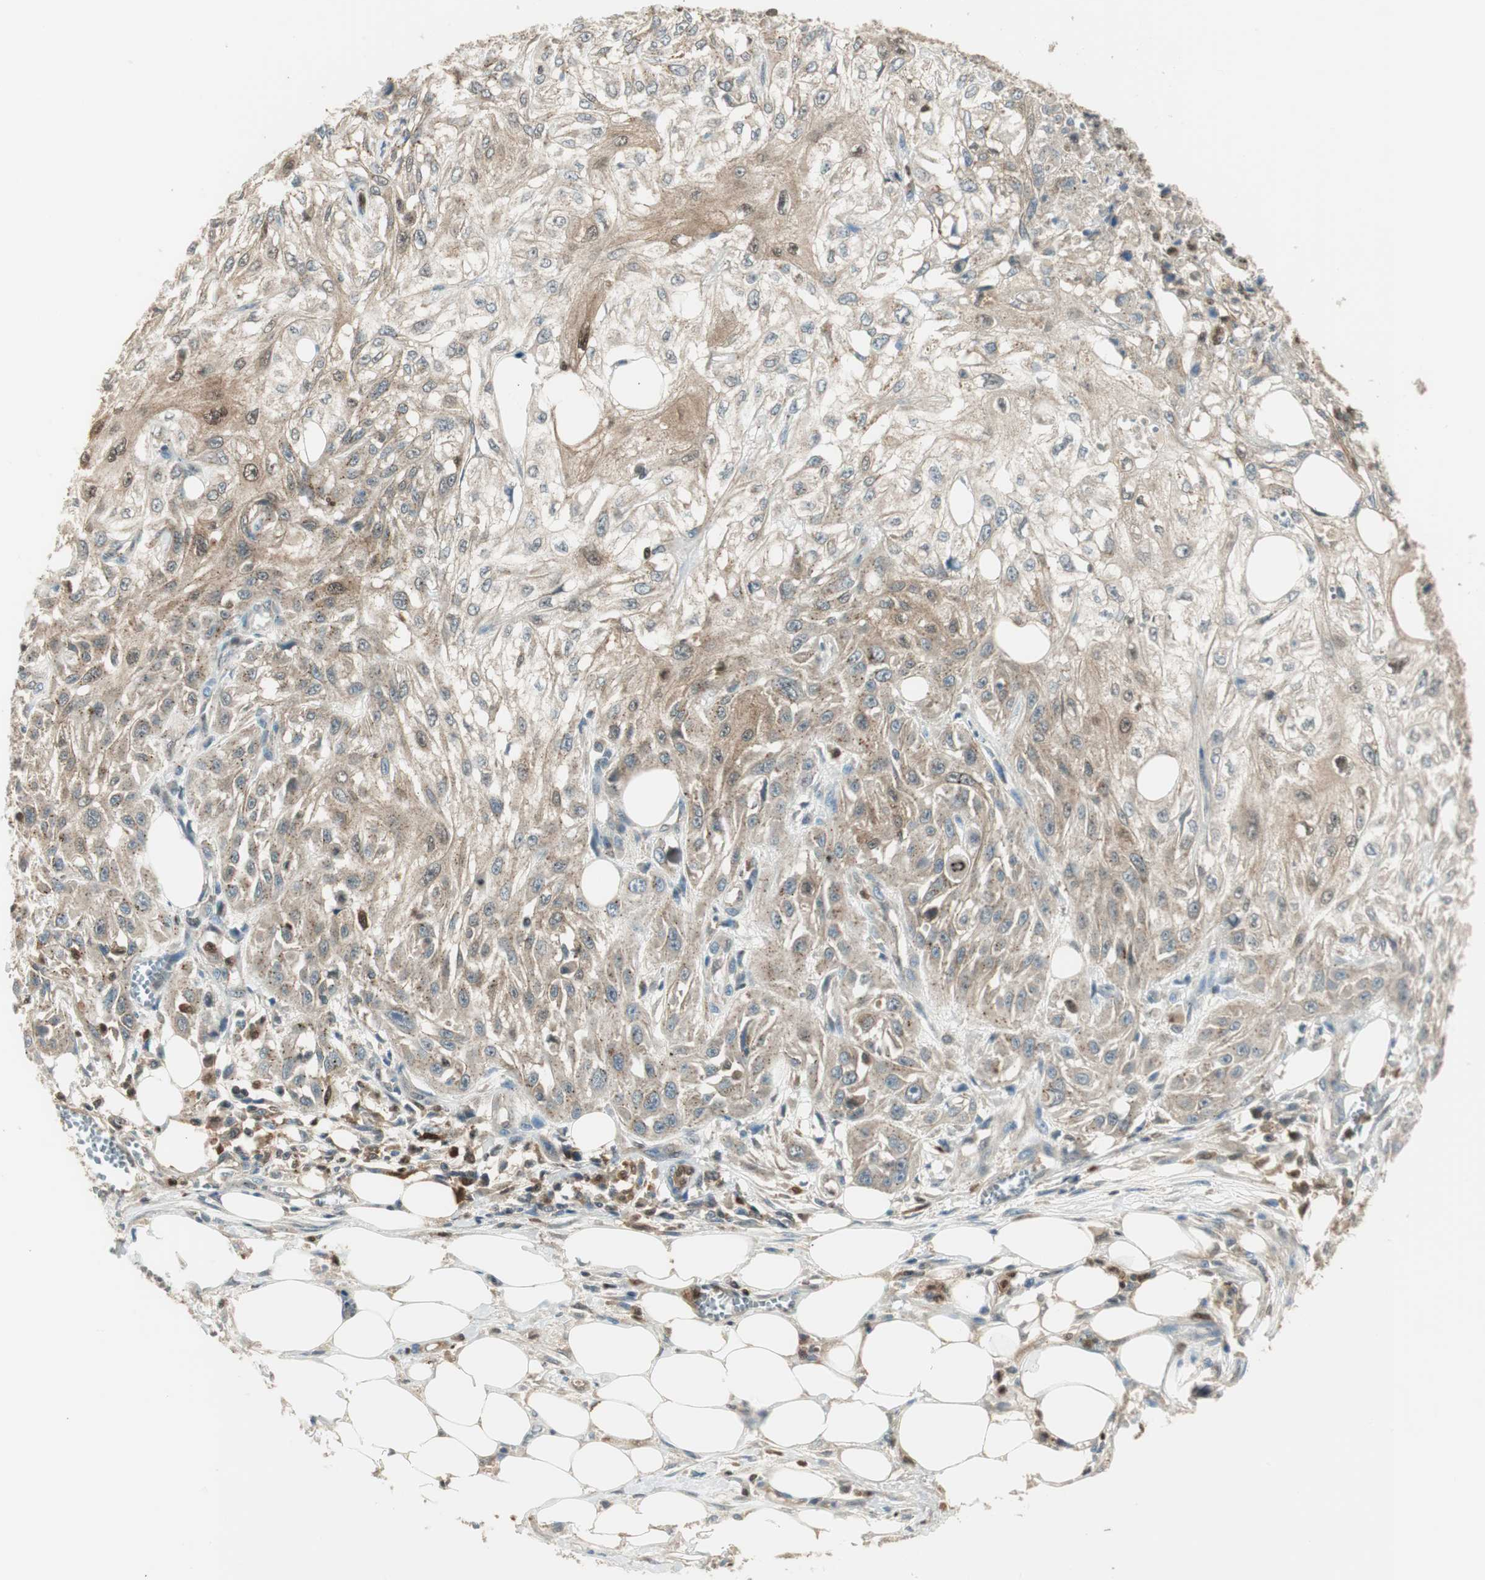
{"staining": {"intensity": "moderate", "quantity": "<25%", "location": "cytoplasmic/membranous,nuclear"}, "tissue": "skin cancer", "cell_type": "Tumor cells", "image_type": "cancer", "snomed": [{"axis": "morphology", "description": "Squamous cell carcinoma, NOS"}, {"axis": "topography", "description": "Skin"}], "caption": "High-power microscopy captured an immunohistochemistry (IHC) micrograph of skin squamous cell carcinoma, revealing moderate cytoplasmic/membranous and nuclear positivity in about <25% of tumor cells. Immunohistochemistry (ihc) stains the protein of interest in brown and the nuclei are stained blue.", "gene": "LTA4H", "patient": {"sex": "male", "age": 75}}